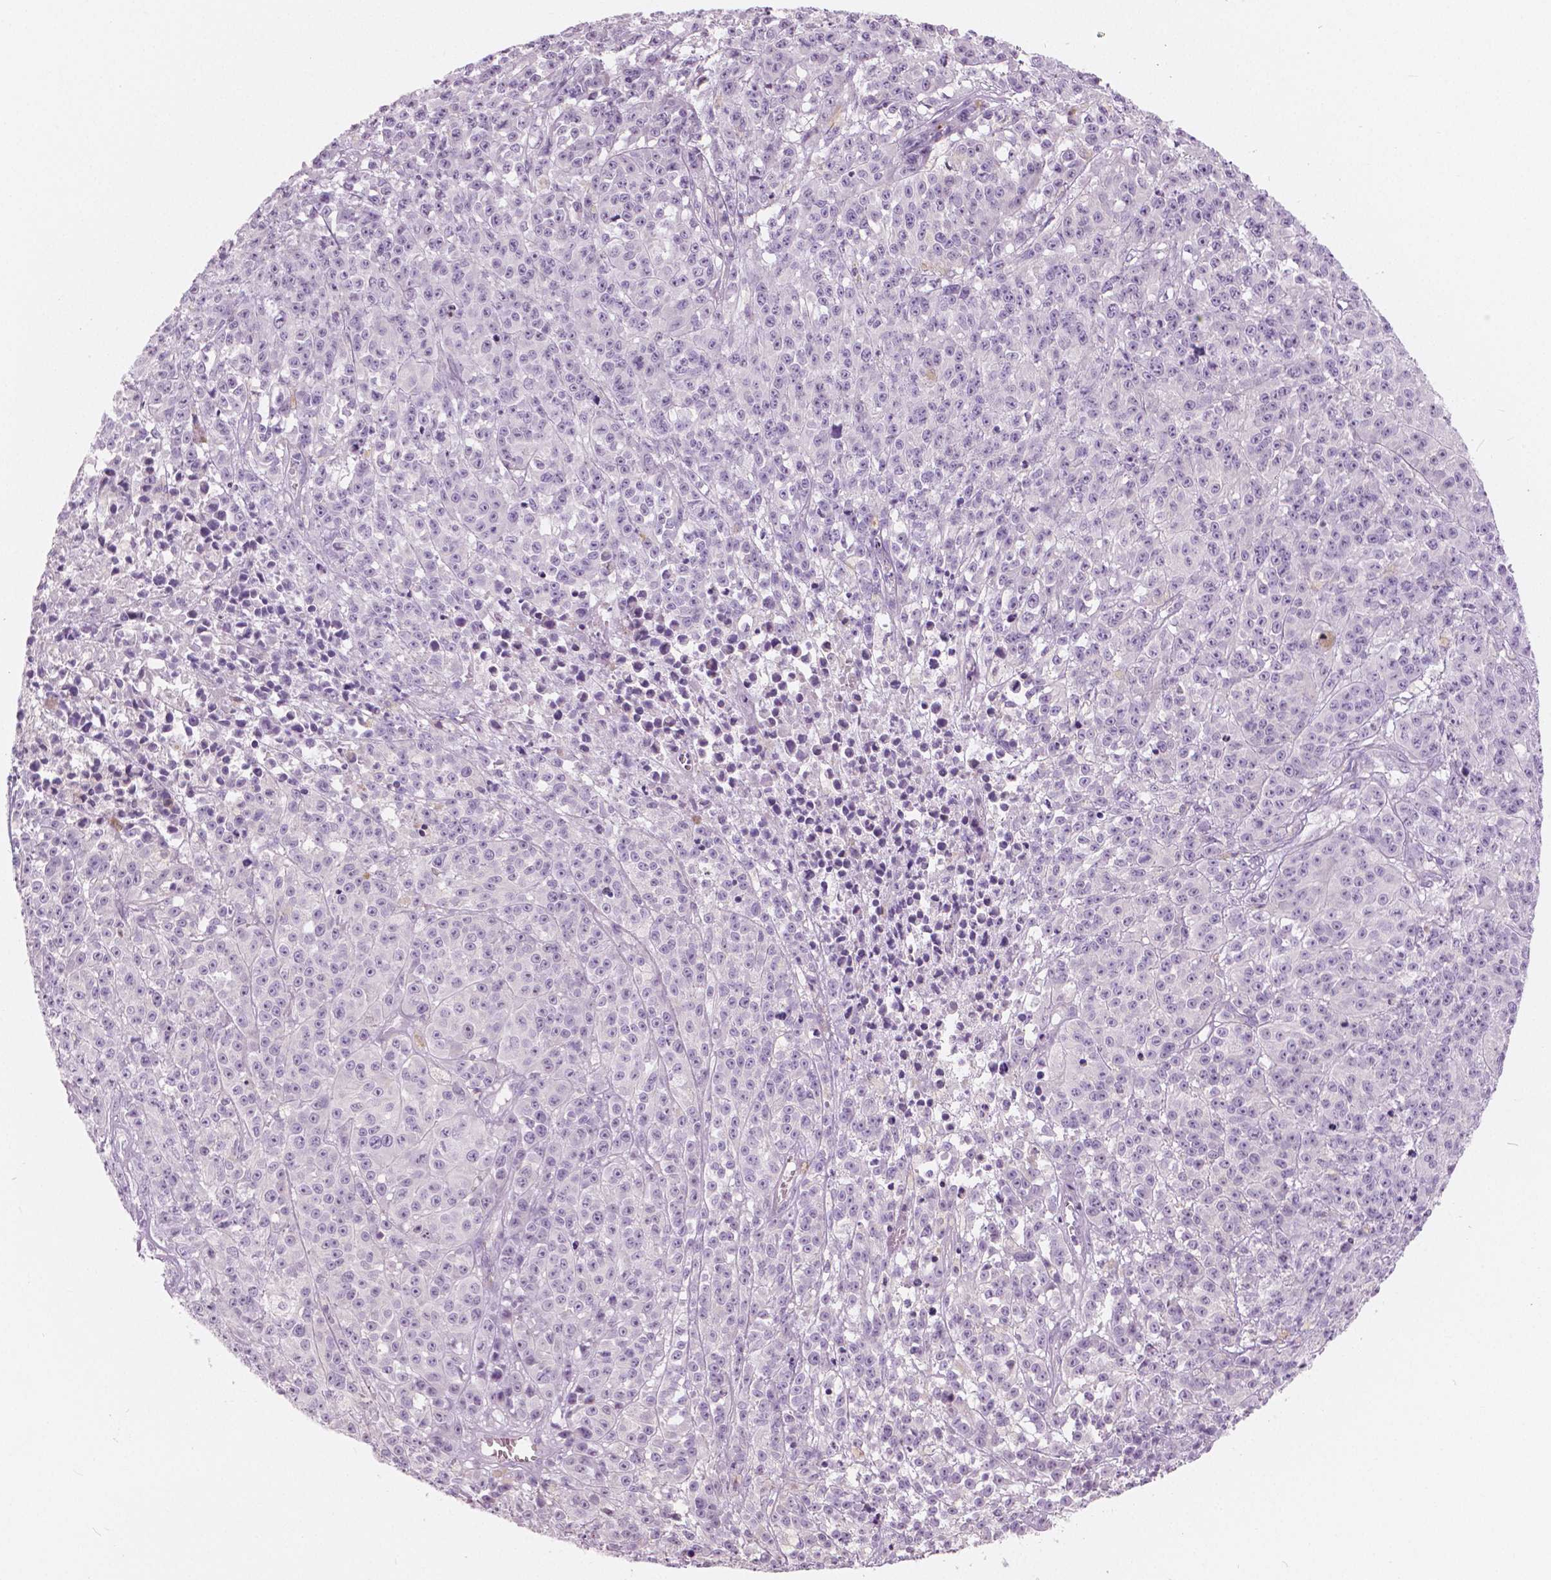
{"staining": {"intensity": "negative", "quantity": "none", "location": "none"}, "tissue": "melanoma", "cell_type": "Tumor cells", "image_type": "cancer", "snomed": [{"axis": "morphology", "description": "Malignant melanoma, NOS"}, {"axis": "topography", "description": "Skin"}], "caption": "Tumor cells show no significant staining in malignant melanoma. (Stains: DAB (3,3'-diaminobenzidine) IHC with hematoxylin counter stain, Microscopy: brightfield microscopy at high magnification).", "gene": "A4GNT", "patient": {"sex": "female", "age": 58}}